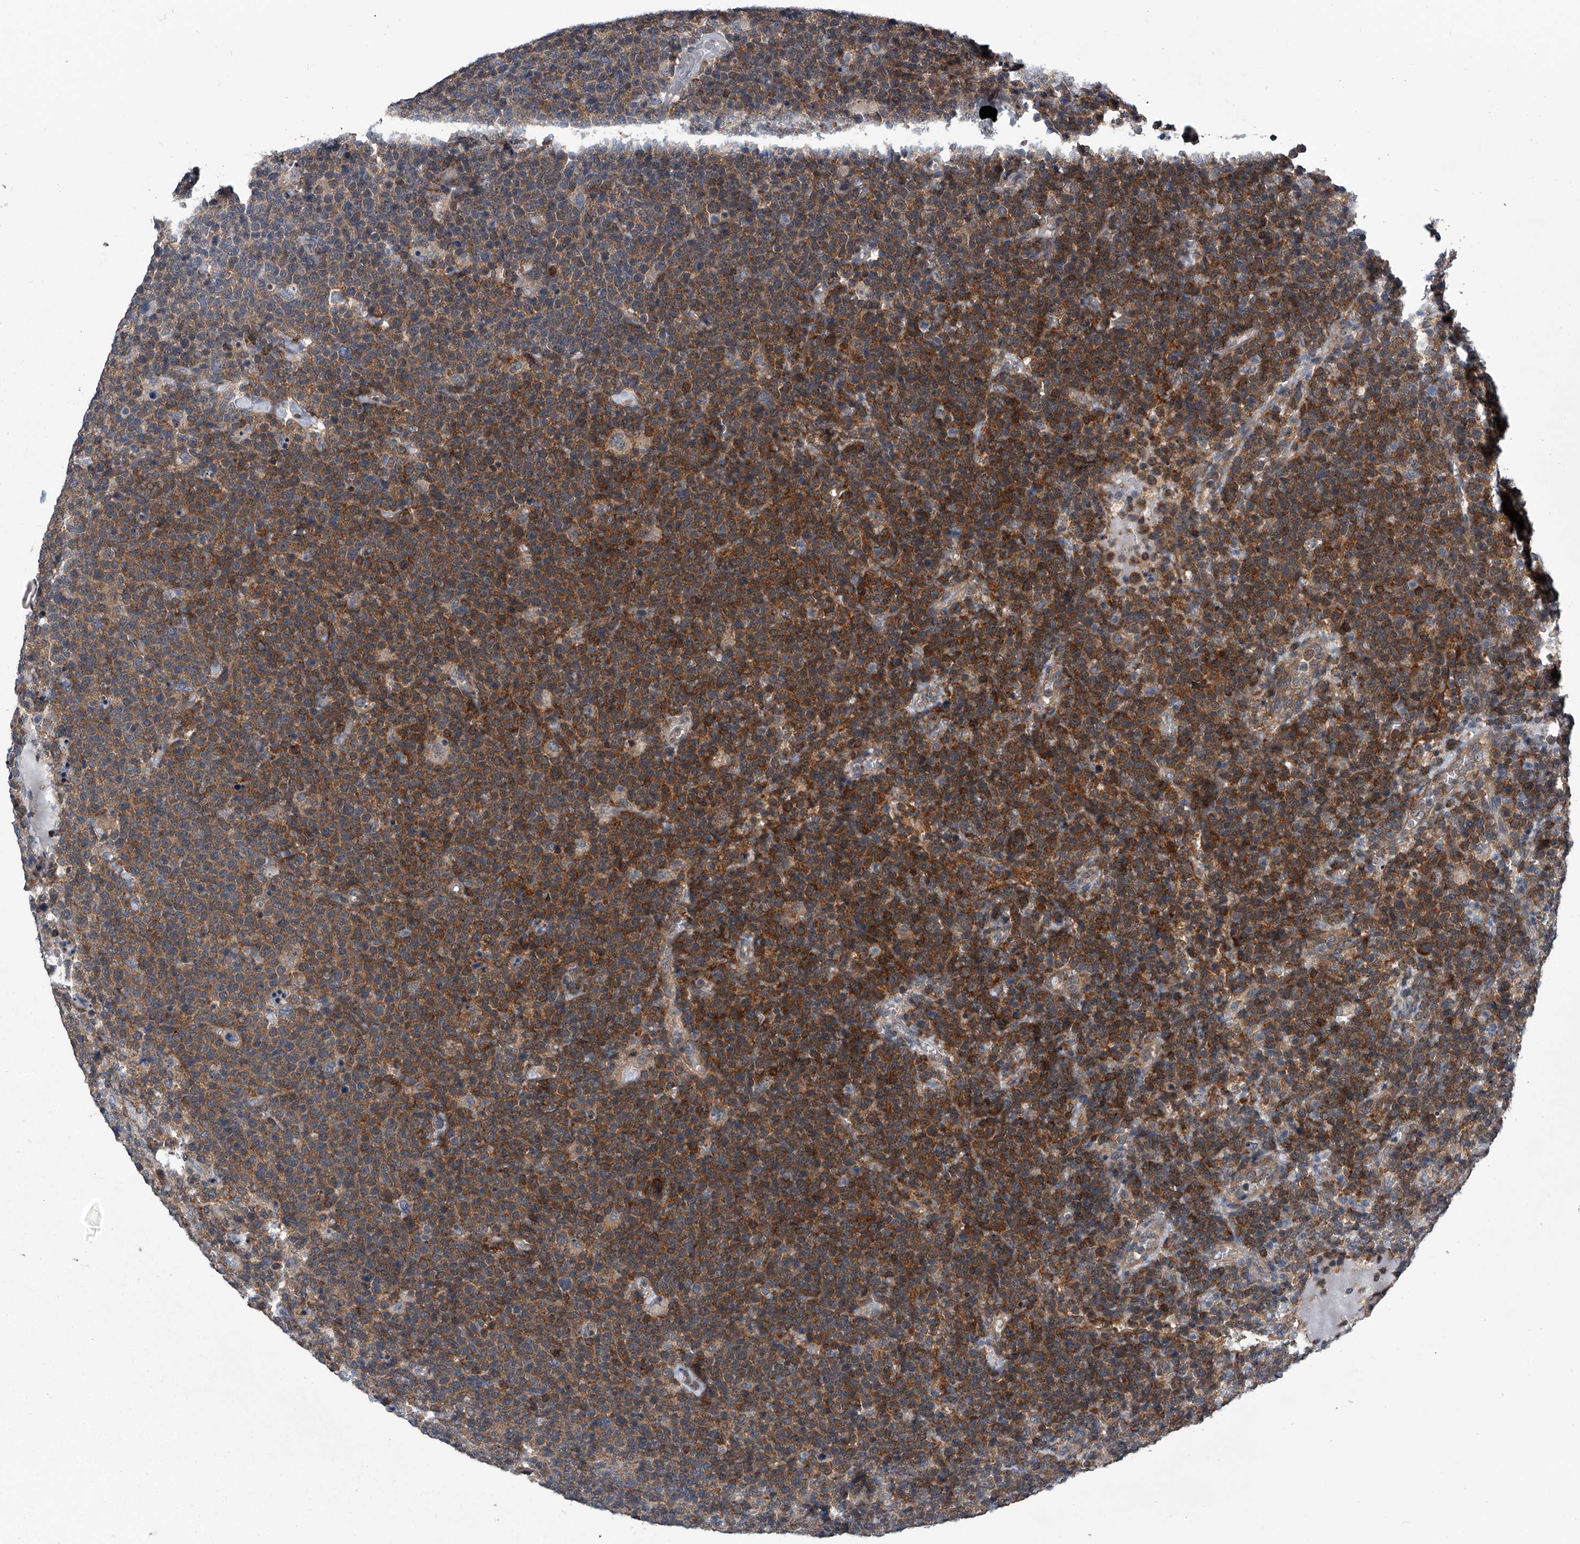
{"staining": {"intensity": "moderate", "quantity": ">75%", "location": "cytoplasmic/membranous"}, "tissue": "lymphoma", "cell_type": "Tumor cells", "image_type": "cancer", "snomed": [{"axis": "morphology", "description": "Malignant lymphoma, non-Hodgkin's type, High grade"}, {"axis": "topography", "description": "Lymph node"}], "caption": "High-grade malignant lymphoma, non-Hodgkin's type was stained to show a protein in brown. There is medium levels of moderate cytoplasmic/membranous positivity in about >75% of tumor cells. (Stains: DAB in brown, nuclei in blue, Microscopy: brightfield microscopy at high magnification).", "gene": "PPP2R5D", "patient": {"sex": "male", "age": 61}}